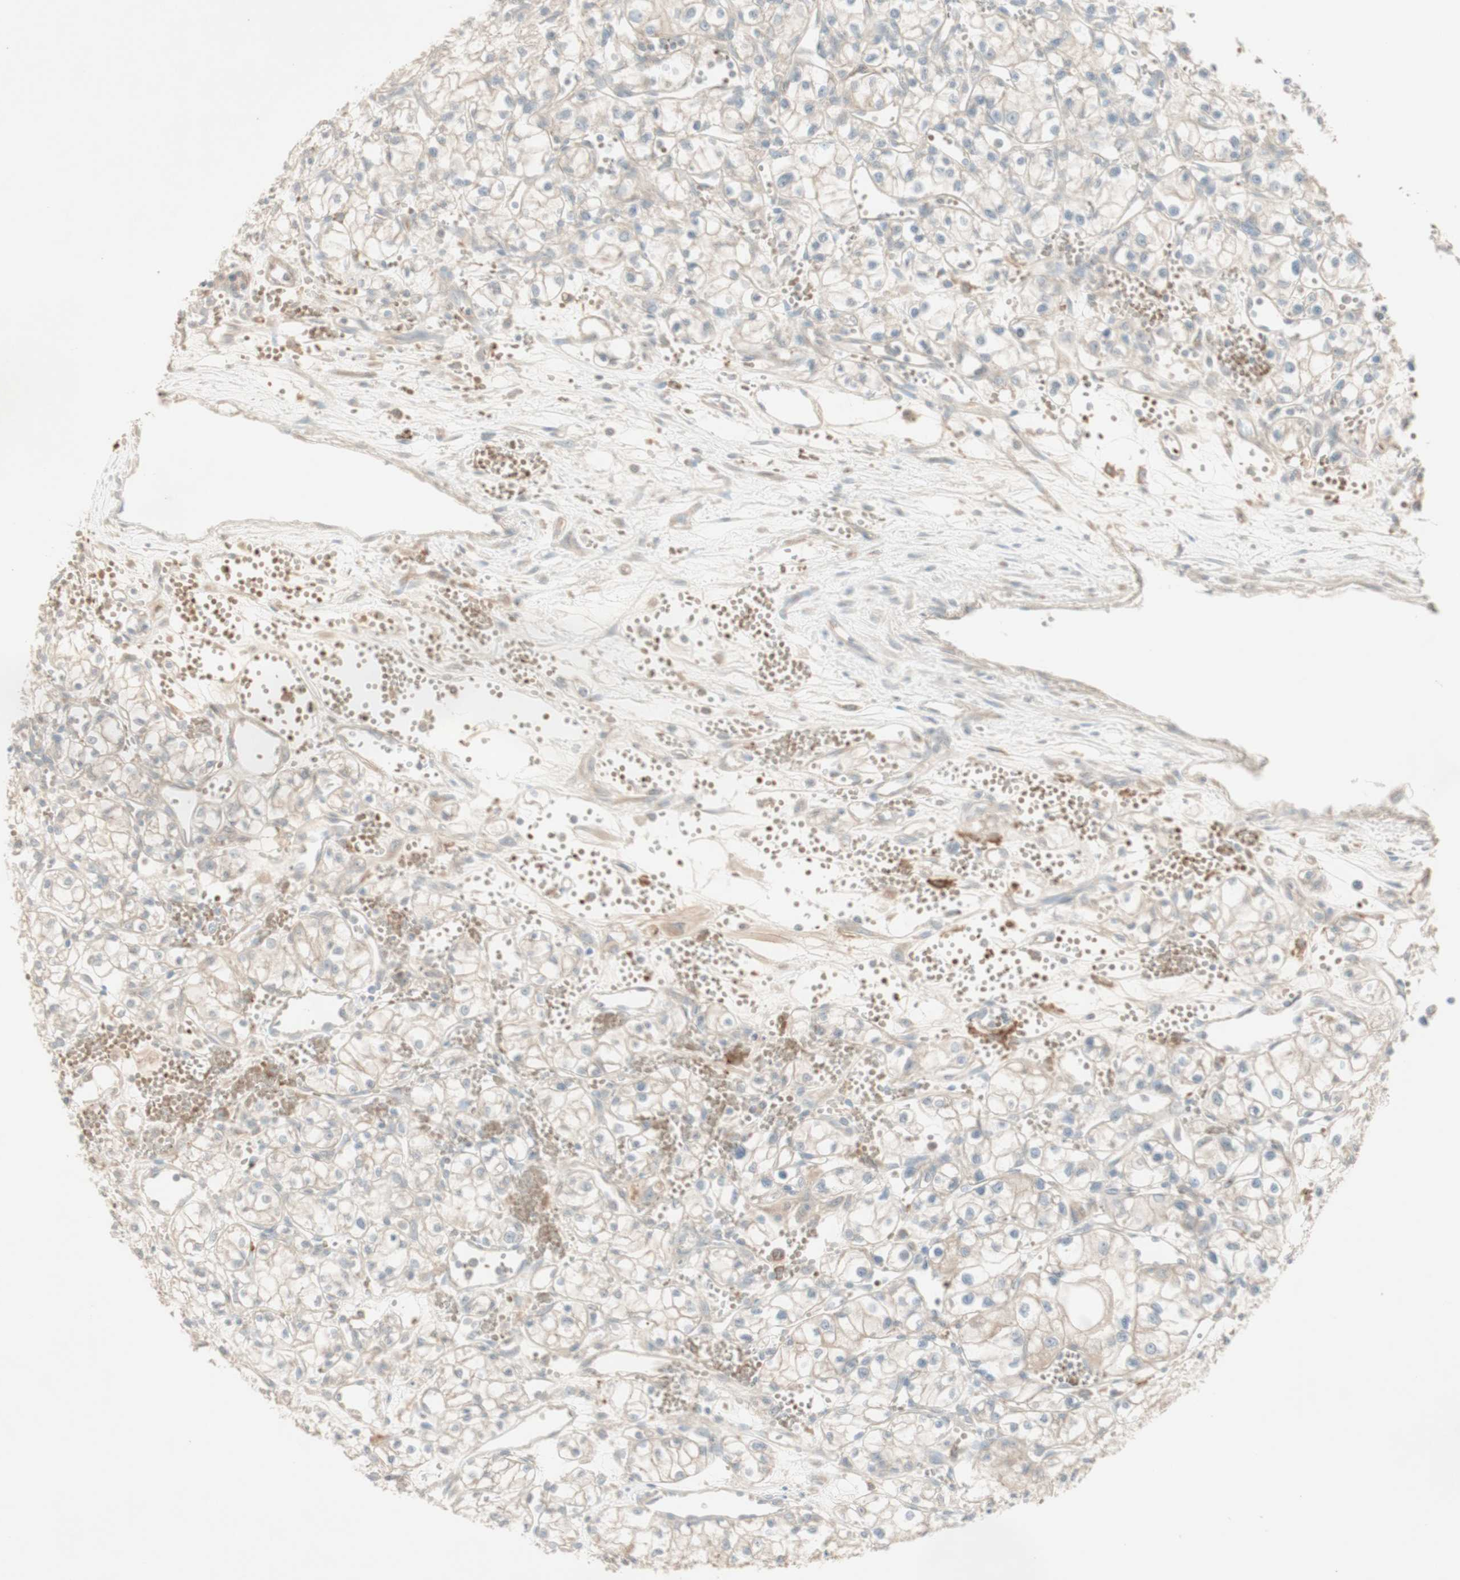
{"staining": {"intensity": "weak", "quantity": "25%-75%", "location": "cytoplasmic/membranous"}, "tissue": "renal cancer", "cell_type": "Tumor cells", "image_type": "cancer", "snomed": [{"axis": "morphology", "description": "Normal tissue, NOS"}, {"axis": "morphology", "description": "Adenocarcinoma, NOS"}, {"axis": "topography", "description": "Kidney"}], "caption": "Immunohistochemical staining of human renal adenocarcinoma exhibits weak cytoplasmic/membranous protein staining in approximately 25%-75% of tumor cells.", "gene": "PTGER4", "patient": {"sex": "male", "age": 59}}